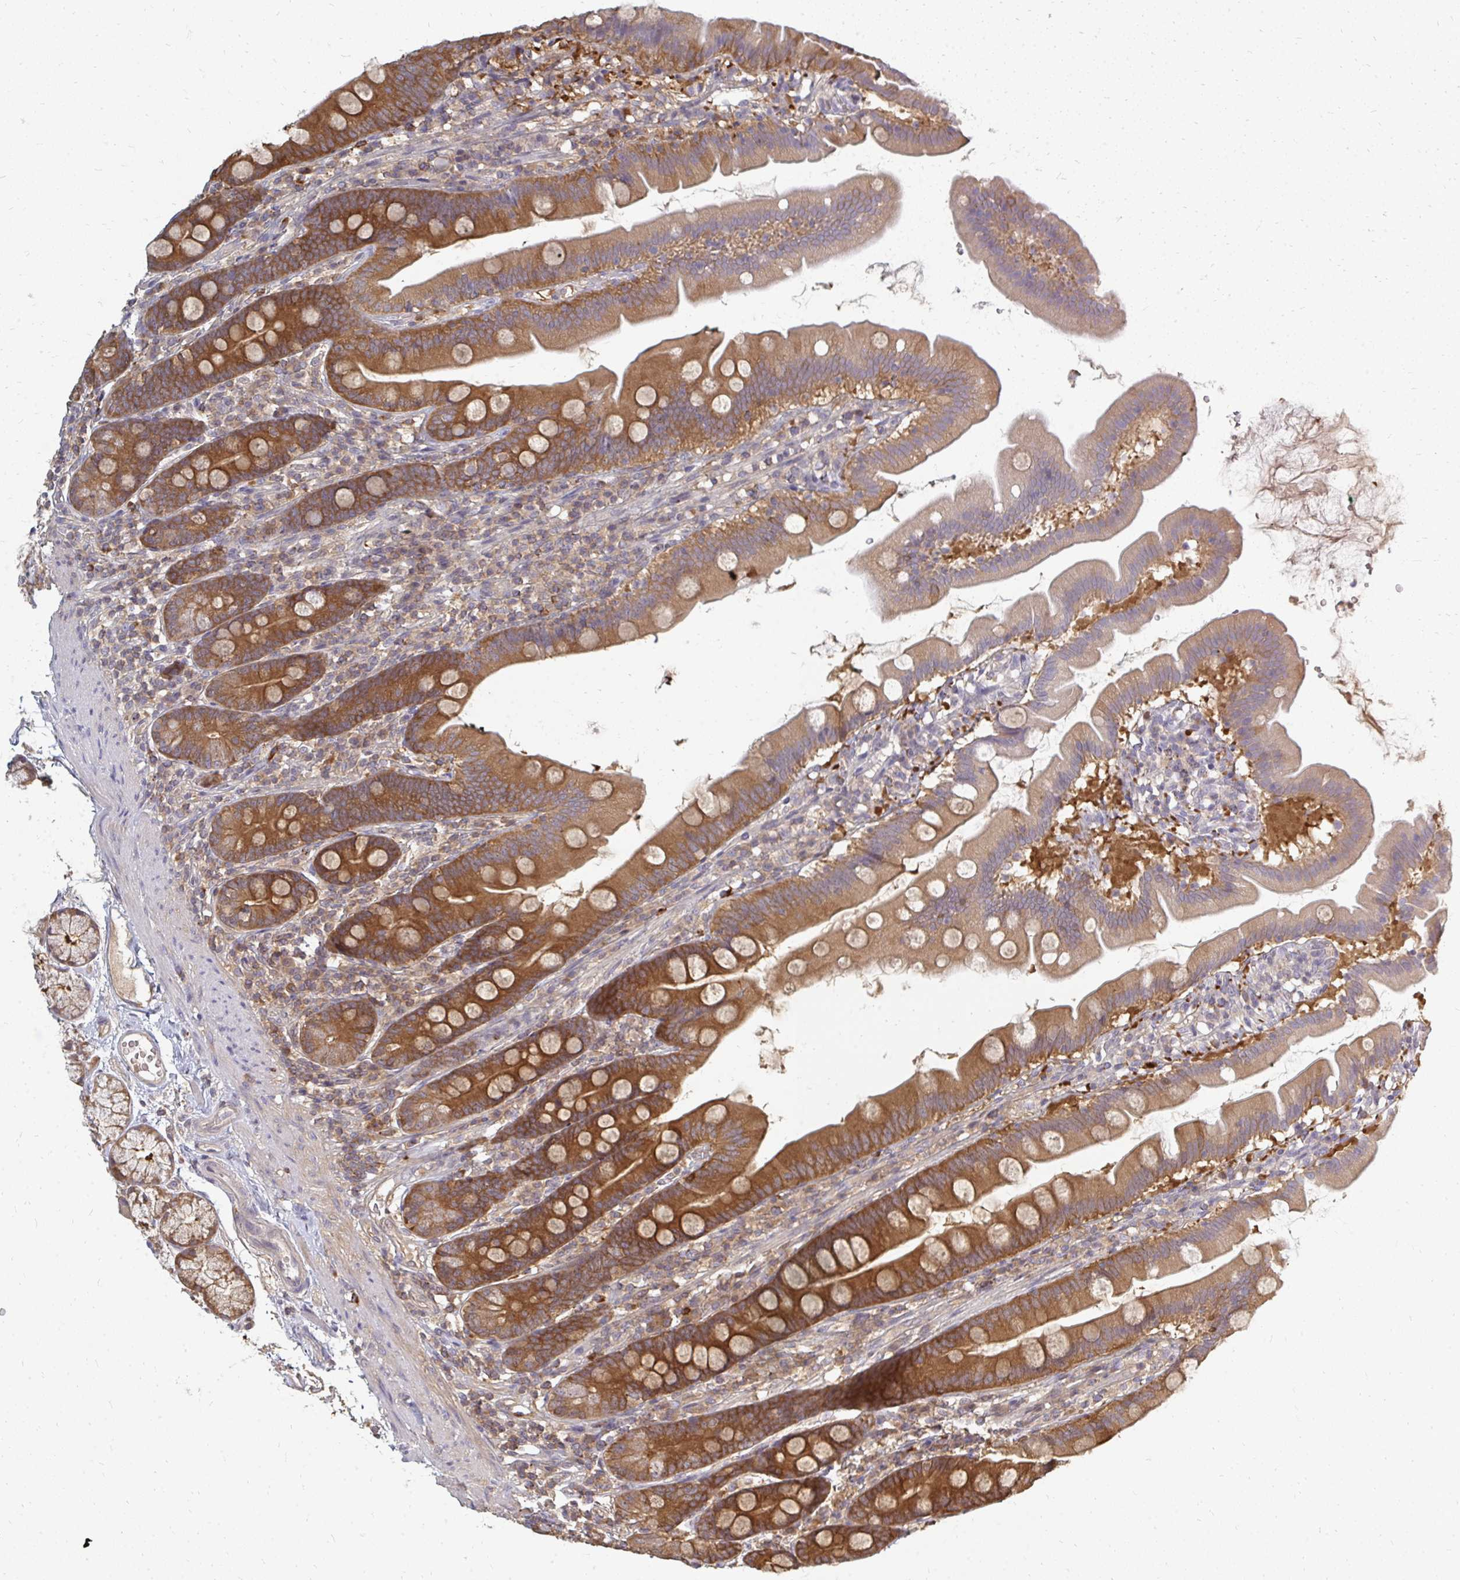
{"staining": {"intensity": "moderate", "quantity": ">75%", "location": "cytoplasmic/membranous"}, "tissue": "duodenum", "cell_type": "Glandular cells", "image_type": "normal", "snomed": [{"axis": "morphology", "description": "Normal tissue, NOS"}, {"axis": "topography", "description": "Duodenum"}], "caption": "Duodenum stained with a brown dye shows moderate cytoplasmic/membranous positive positivity in about >75% of glandular cells.", "gene": "ZNF285", "patient": {"sex": "female", "age": 67}}